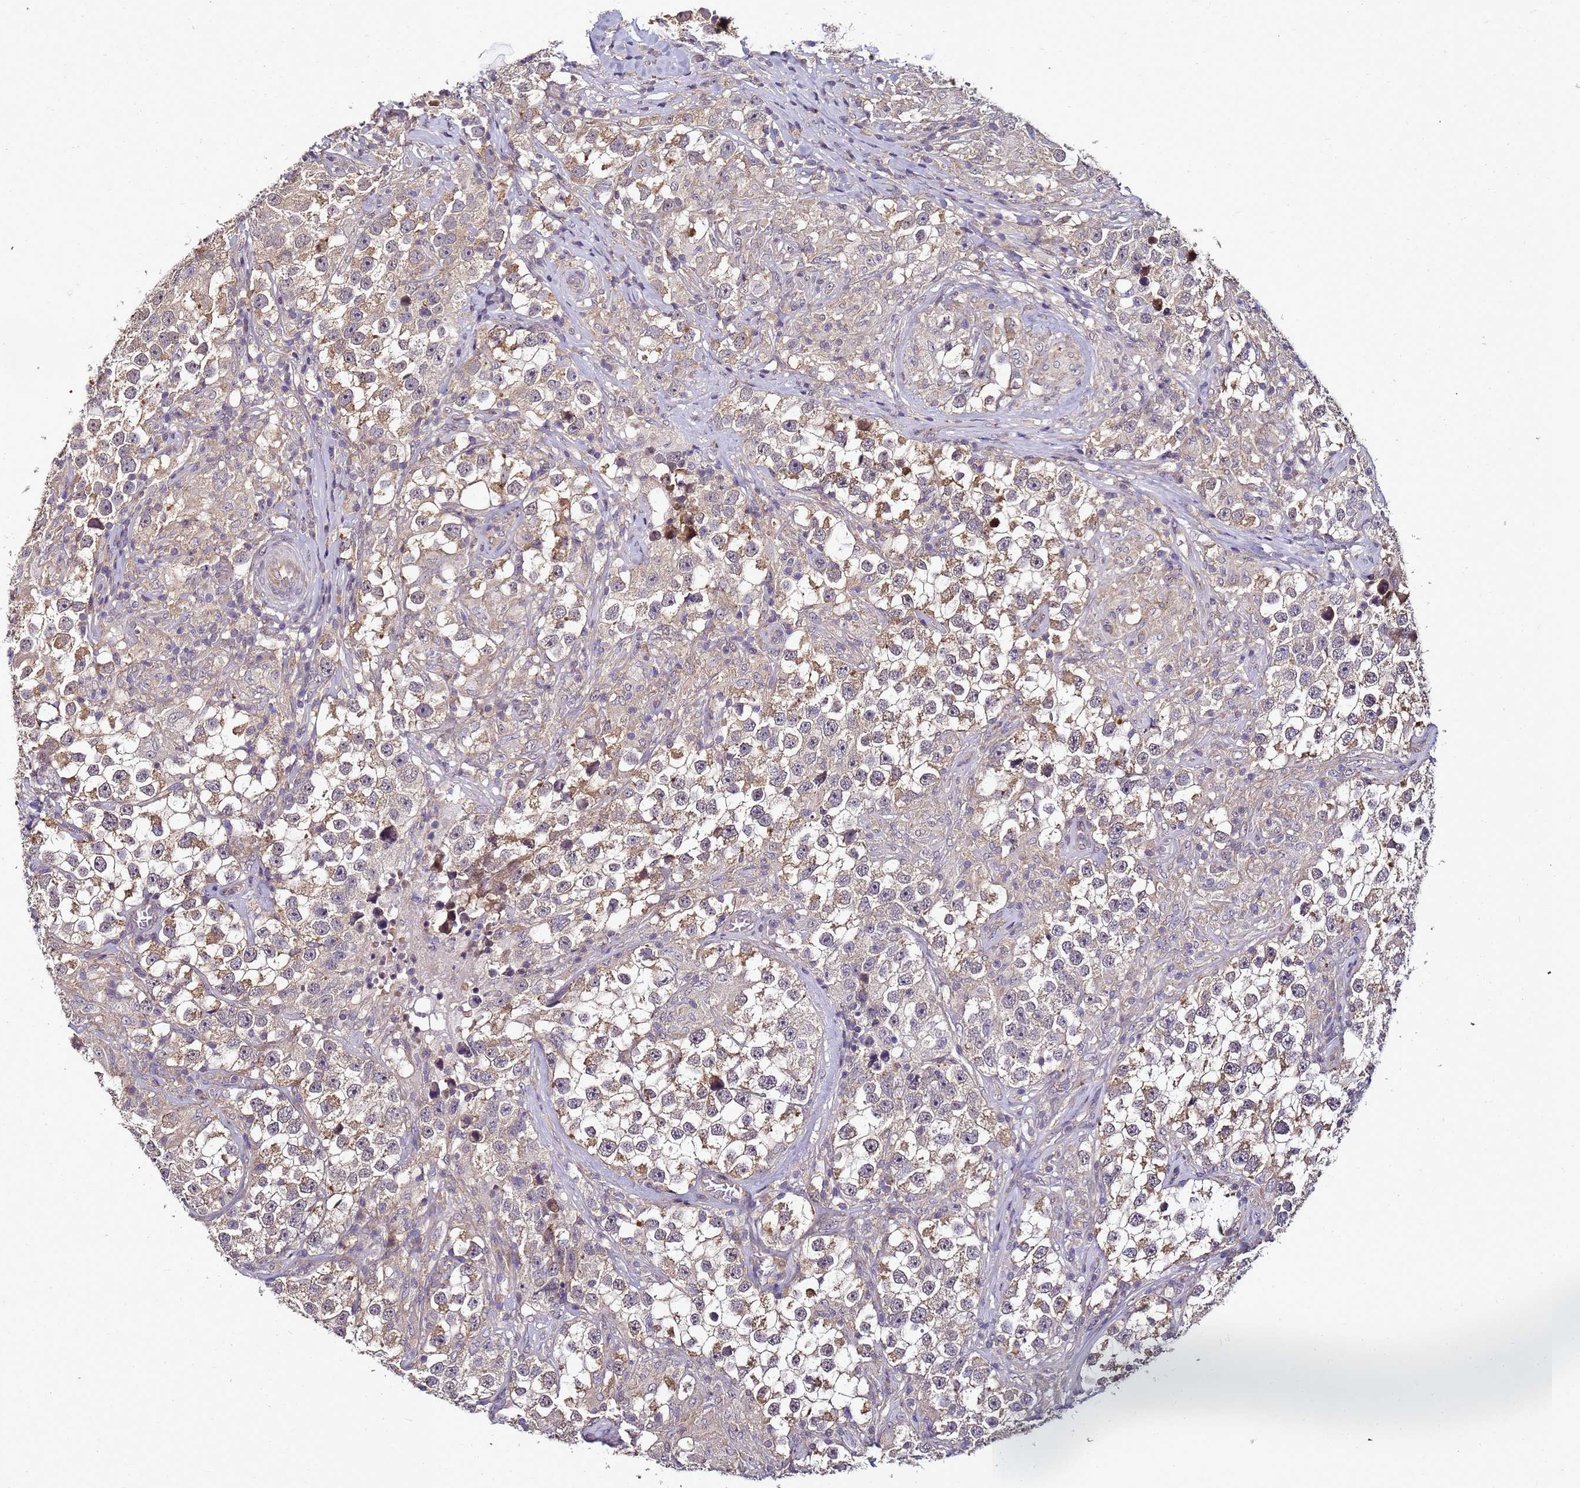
{"staining": {"intensity": "moderate", "quantity": "25%-75%", "location": "cytoplasmic/membranous"}, "tissue": "testis cancer", "cell_type": "Tumor cells", "image_type": "cancer", "snomed": [{"axis": "morphology", "description": "Seminoma, NOS"}, {"axis": "topography", "description": "Testis"}], "caption": "A histopathology image of testis seminoma stained for a protein displays moderate cytoplasmic/membranous brown staining in tumor cells.", "gene": "ANKRD17", "patient": {"sex": "male", "age": 46}}